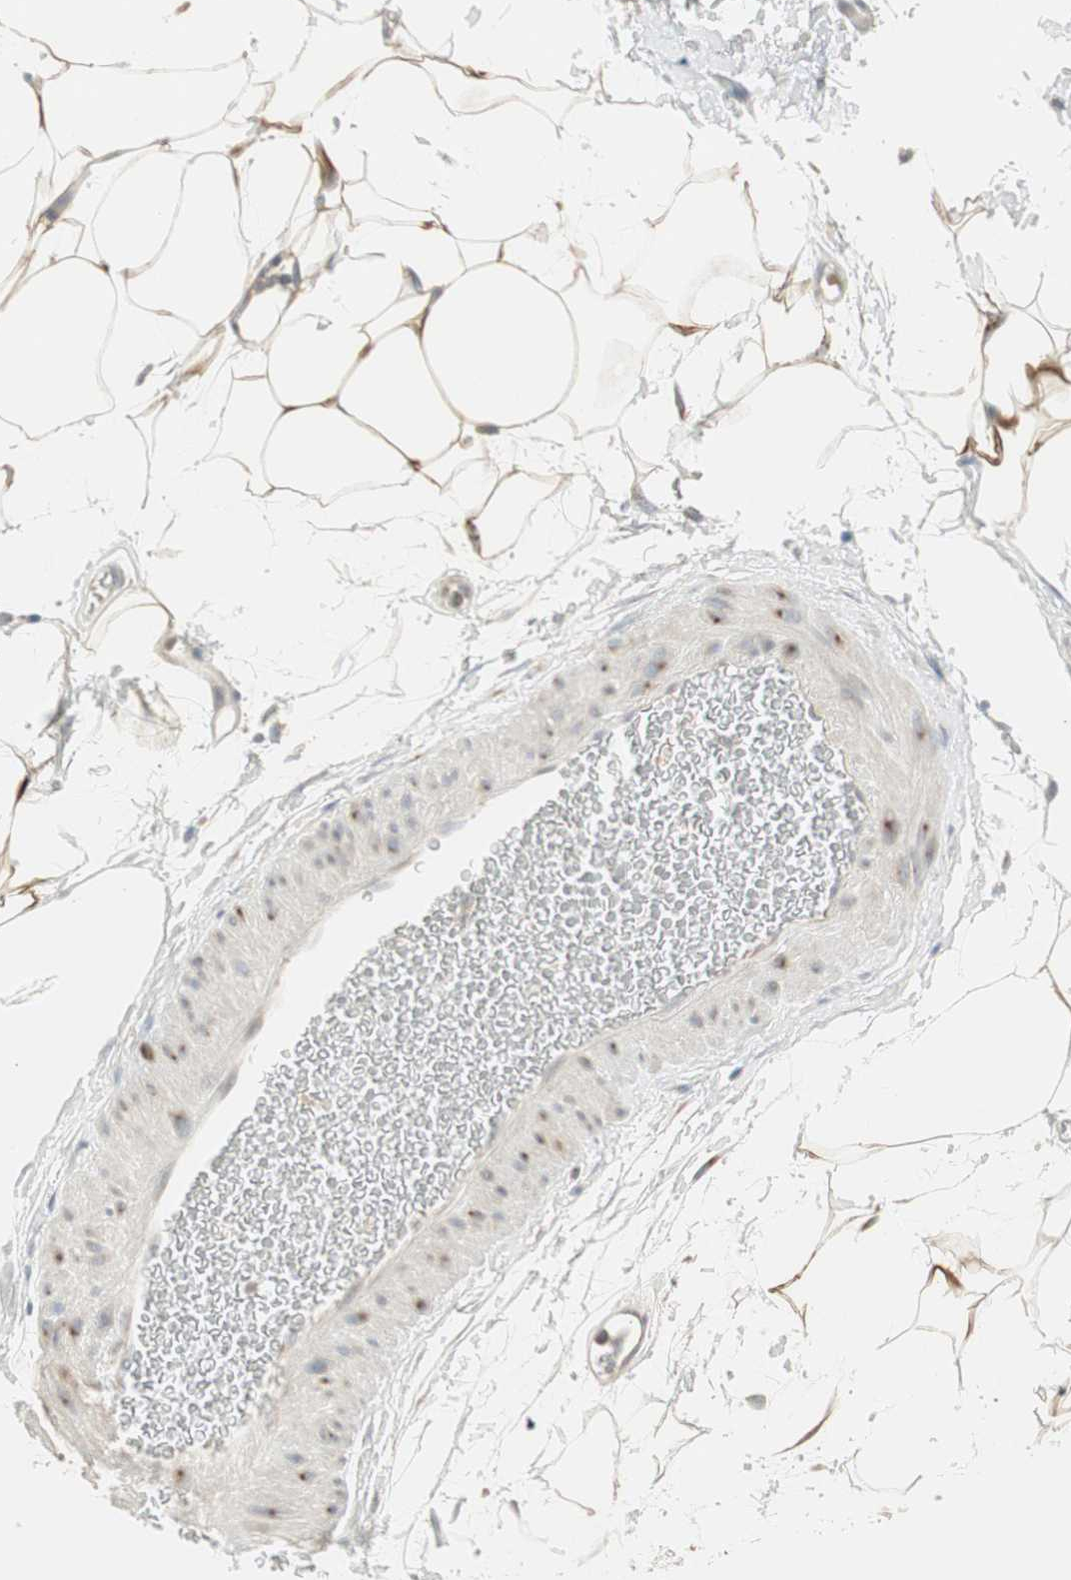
{"staining": {"intensity": "weak", "quantity": "25%-75%", "location": "cytoplasmic/membranous"}, "tissue": "adipose tissue", "cell_type": "Adipocytes", "image_type": "normal", "snomed": [{"axis": "morphology", "description": "Normal tissue, NOS"}, {"axis": "topography", "description": "Soft tissue"}], "caption": "Immunohistochemistry (IHC) photomicrograph of unremarkable adipose tissue: human adipose tissue stained using immunohistochemistry demonstrates low levels of weak protein expression localized specifically in the cytoplasmic/membranous of adipocytes, appearing as a cytoplasmic/membranous brown color.", "gene": "ZFP36", "patient": {"sex": "male", "age": 72}}